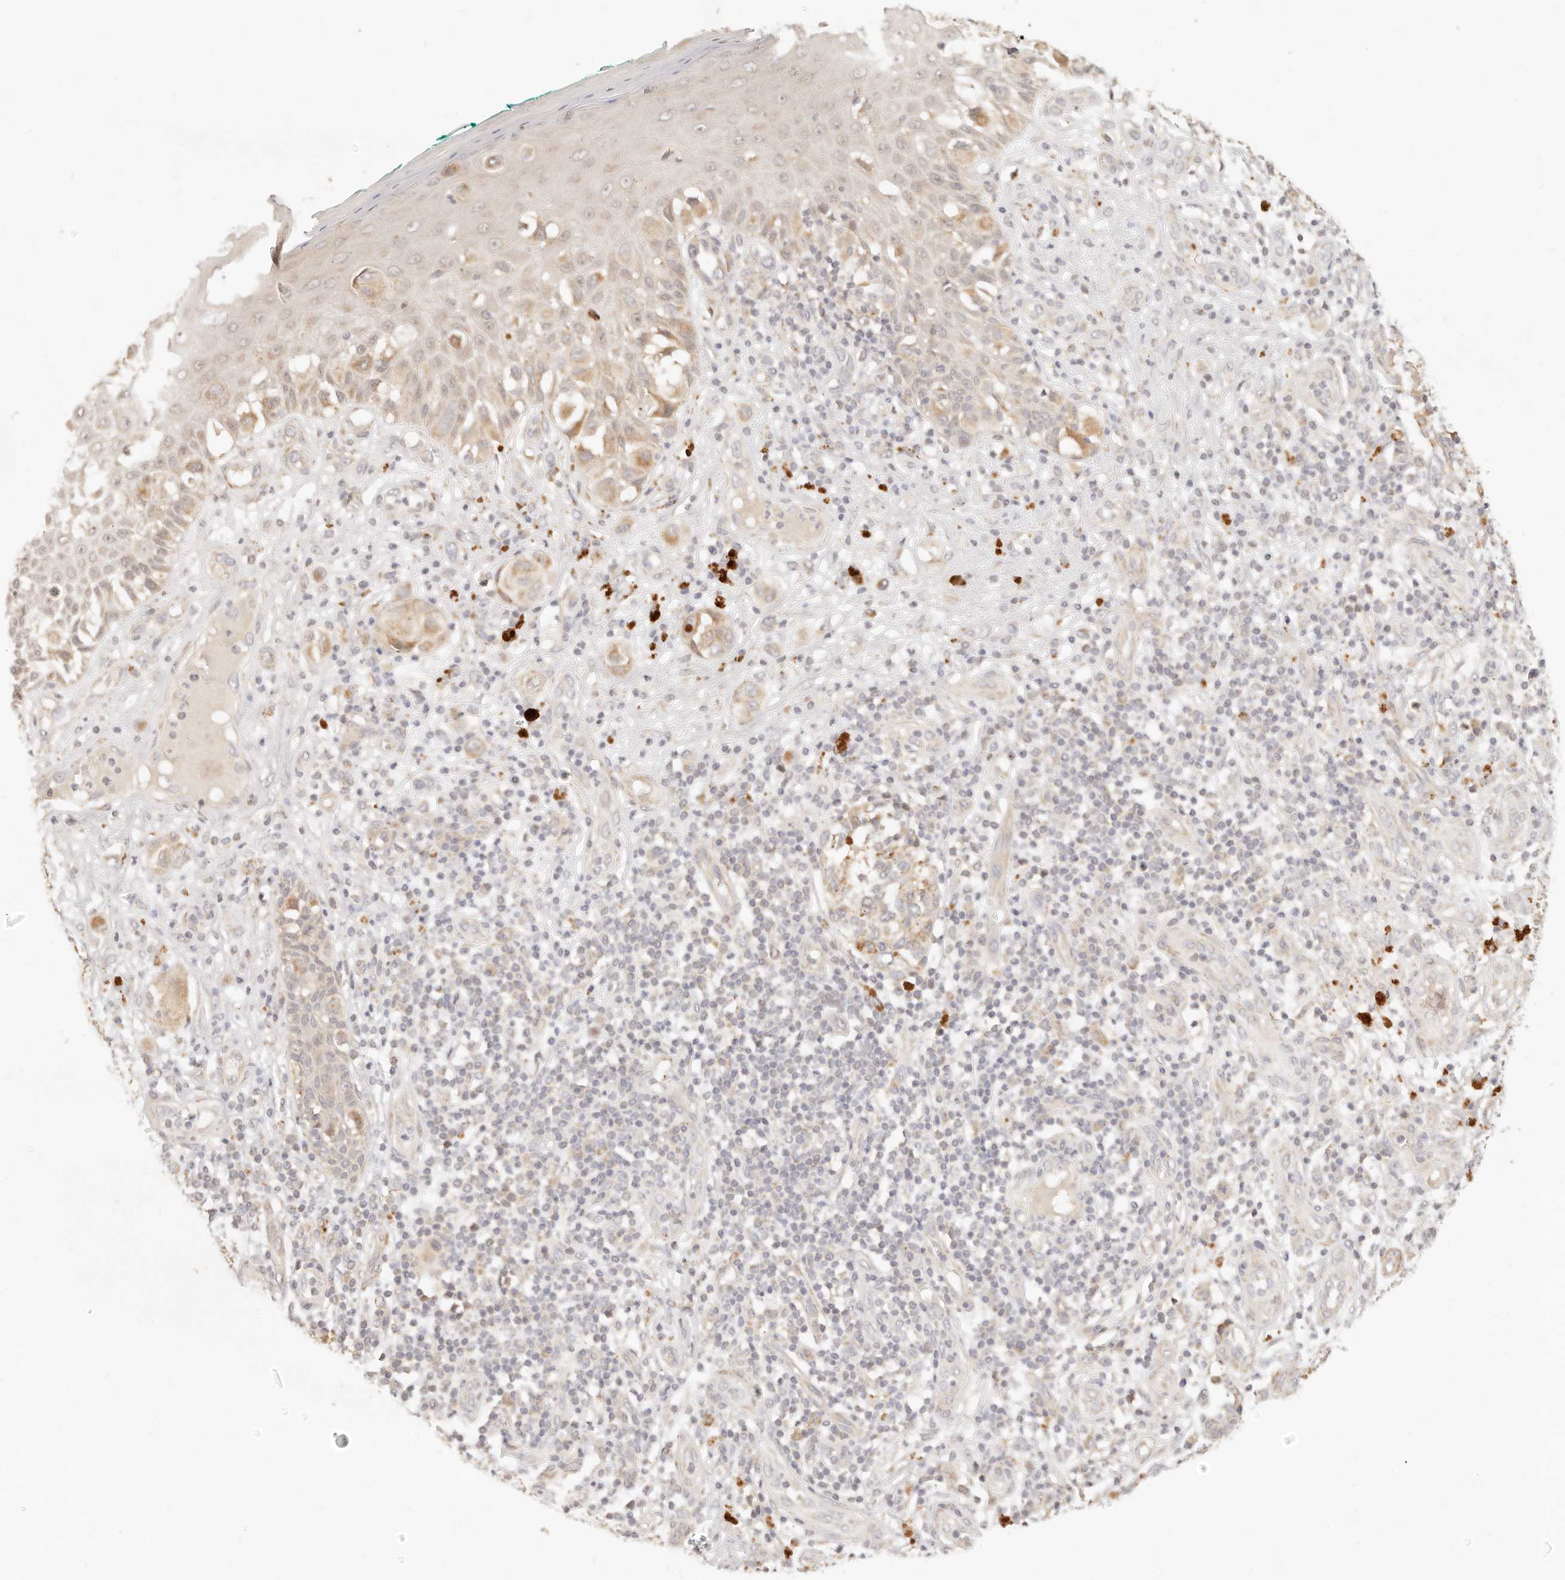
{"staining": {"intensity": "negative", "quantity": "none", "location": "none"}, "tissue": "melanoma", "cell_type": "Tumor cells", "image_type": "cancer", "snomed": [{"axis": "morphology", "description": "Malignant melanoma, NOS"}, {"axis": "topography", "description": "Skin"}], "caption": "The histopathology image reveals no significant staining in tumor cells of malignant melanoma.", "gene": "RUBCNL", "patient": {"sex": "female", "age": 81}}